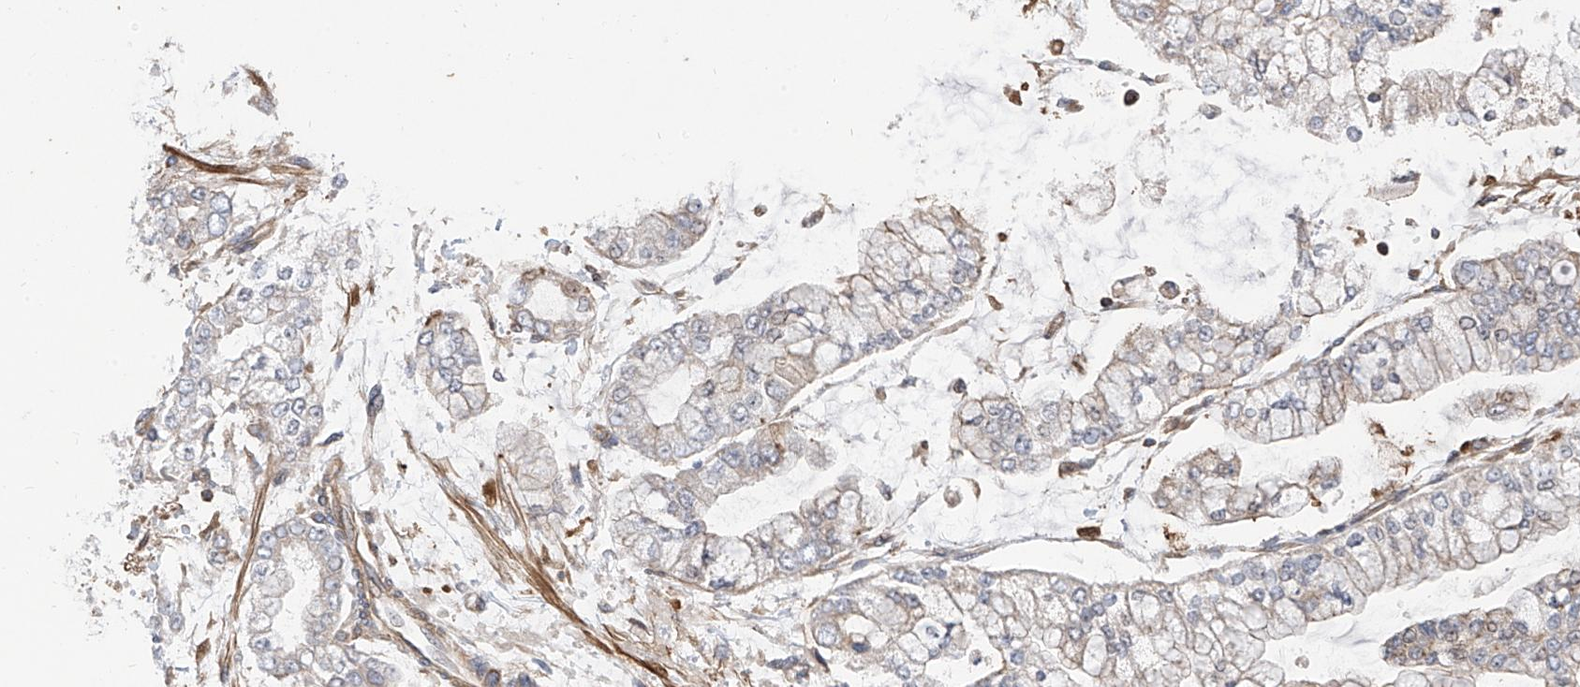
{"staining": {"intensity": "weak", "quantity": "<25%", "location": "cytoplasmic/membranous"}, "tissue": "stomach cancer", "cell_type": "Tumor cells", "image_type": "cancer", "snomed": [{"axis": "morphology", "description": "Normal tissue, NOS"}, {"axis": "morphology", "description": "Adenocarcinoma, NOS"}, {"axis": "topography", "description": "Stomach, upper"}, {"axis": "topography", "description": "Stomach"}], "caption": "Human stomach cancer stained for a protein using immunohistochemistry (IHC) demonstrates no staining in tumor cells.", "gene": "ATAD2B", "patient": {"sex": "male", "age": 76}}